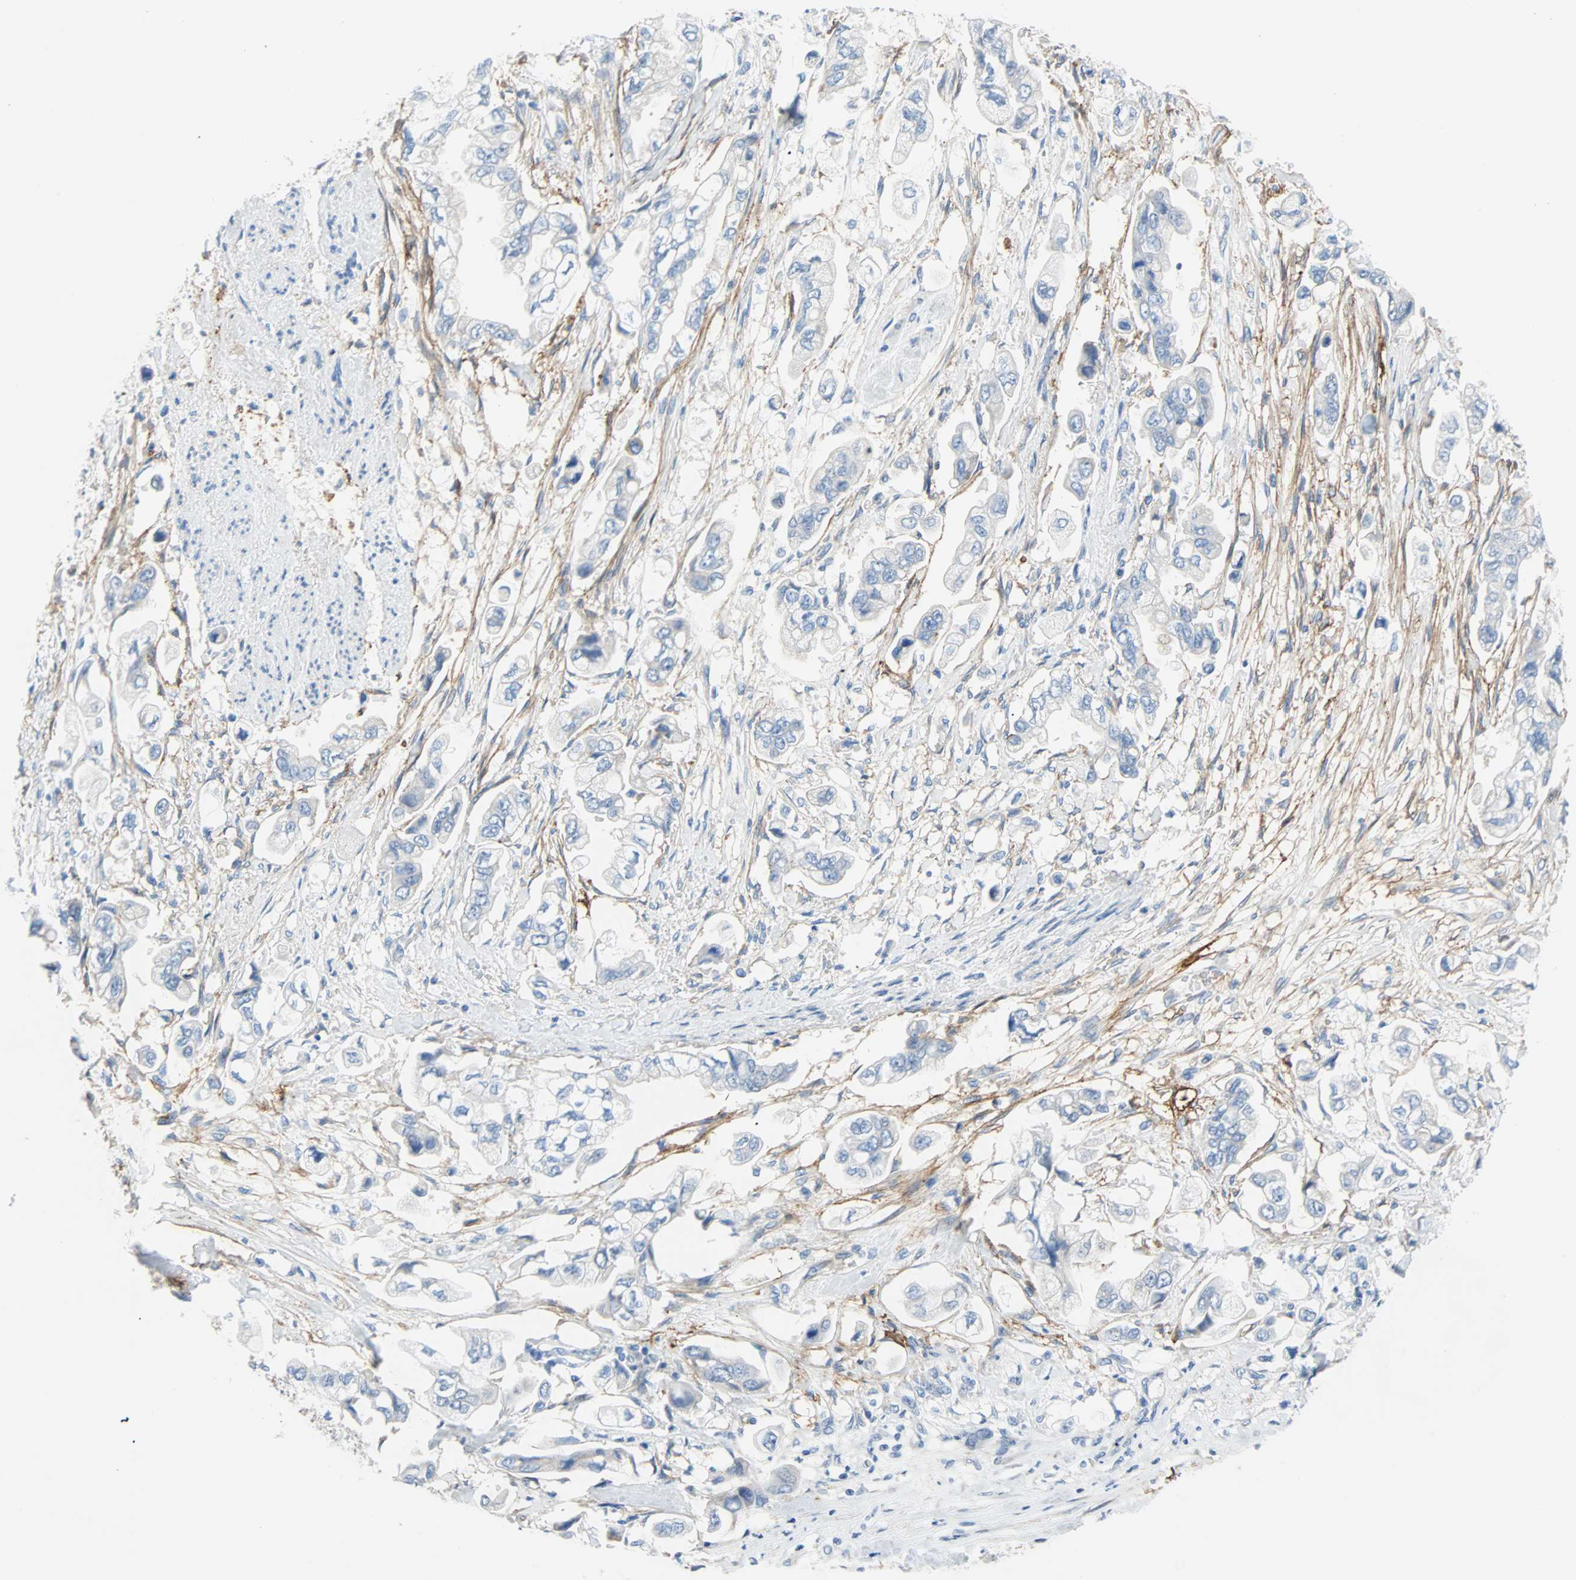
{"staining": {"intensity": "negative", "quantity": "none", "location": "none"}, "tissue": "stomach cancer", "cell_type": "Tumor cells", "image_type": "cancer", "snomed": [{"axis": "morphology", "description": "Adenocarcinoma, NOS"}, {"axis": "topography", "description": "Stomach"}], "caption": "Protein analysis of adenocarcinoma (stomach) demonstrates no significant positivity in tumor cells.", "gene": "PDPN", "patient": {"sex": "male", "age": 62}}